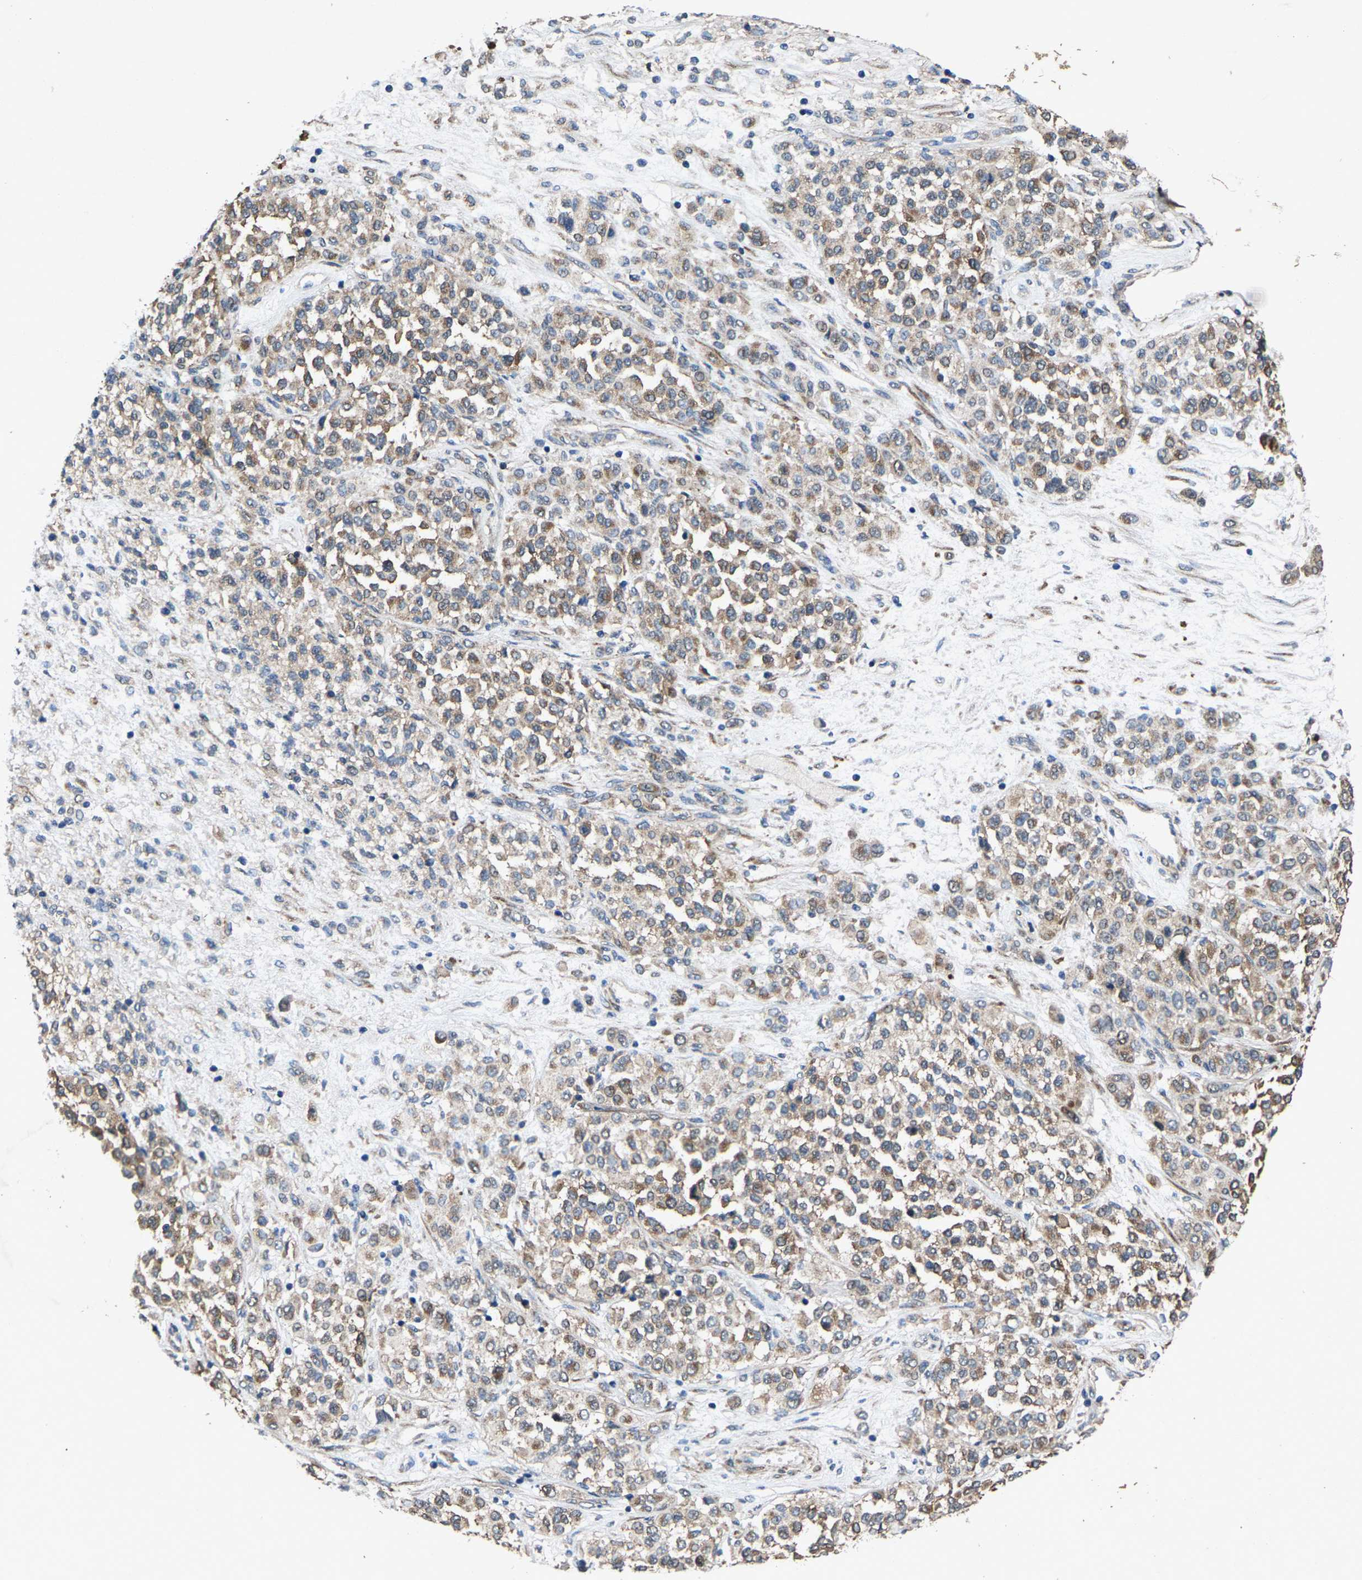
{"staining": {"intensity": "moderate", "quantity": ">75%", "location": "cytoplasmic/membranous"}, "tissue": "melanoma", "cell_type": "Tumor cells", "image_type": "cancer", "snomed": [{"axis": "morphology", "description": "Malignant melanoma, Metastatic site"}, {"axis": "topography", "description": "Pancreas"}], "caption": "Immunohistochemistry (IHC) (DAB) staining of human melanoma exhibits moderate cytoplasmic/membranous protein staining in approximately >75% of tumor cells. (Brightfield microscopy of DAB IHC at high magnification).", "gene": "PDP1", "patient": {"sex": "female", "age": 30}}